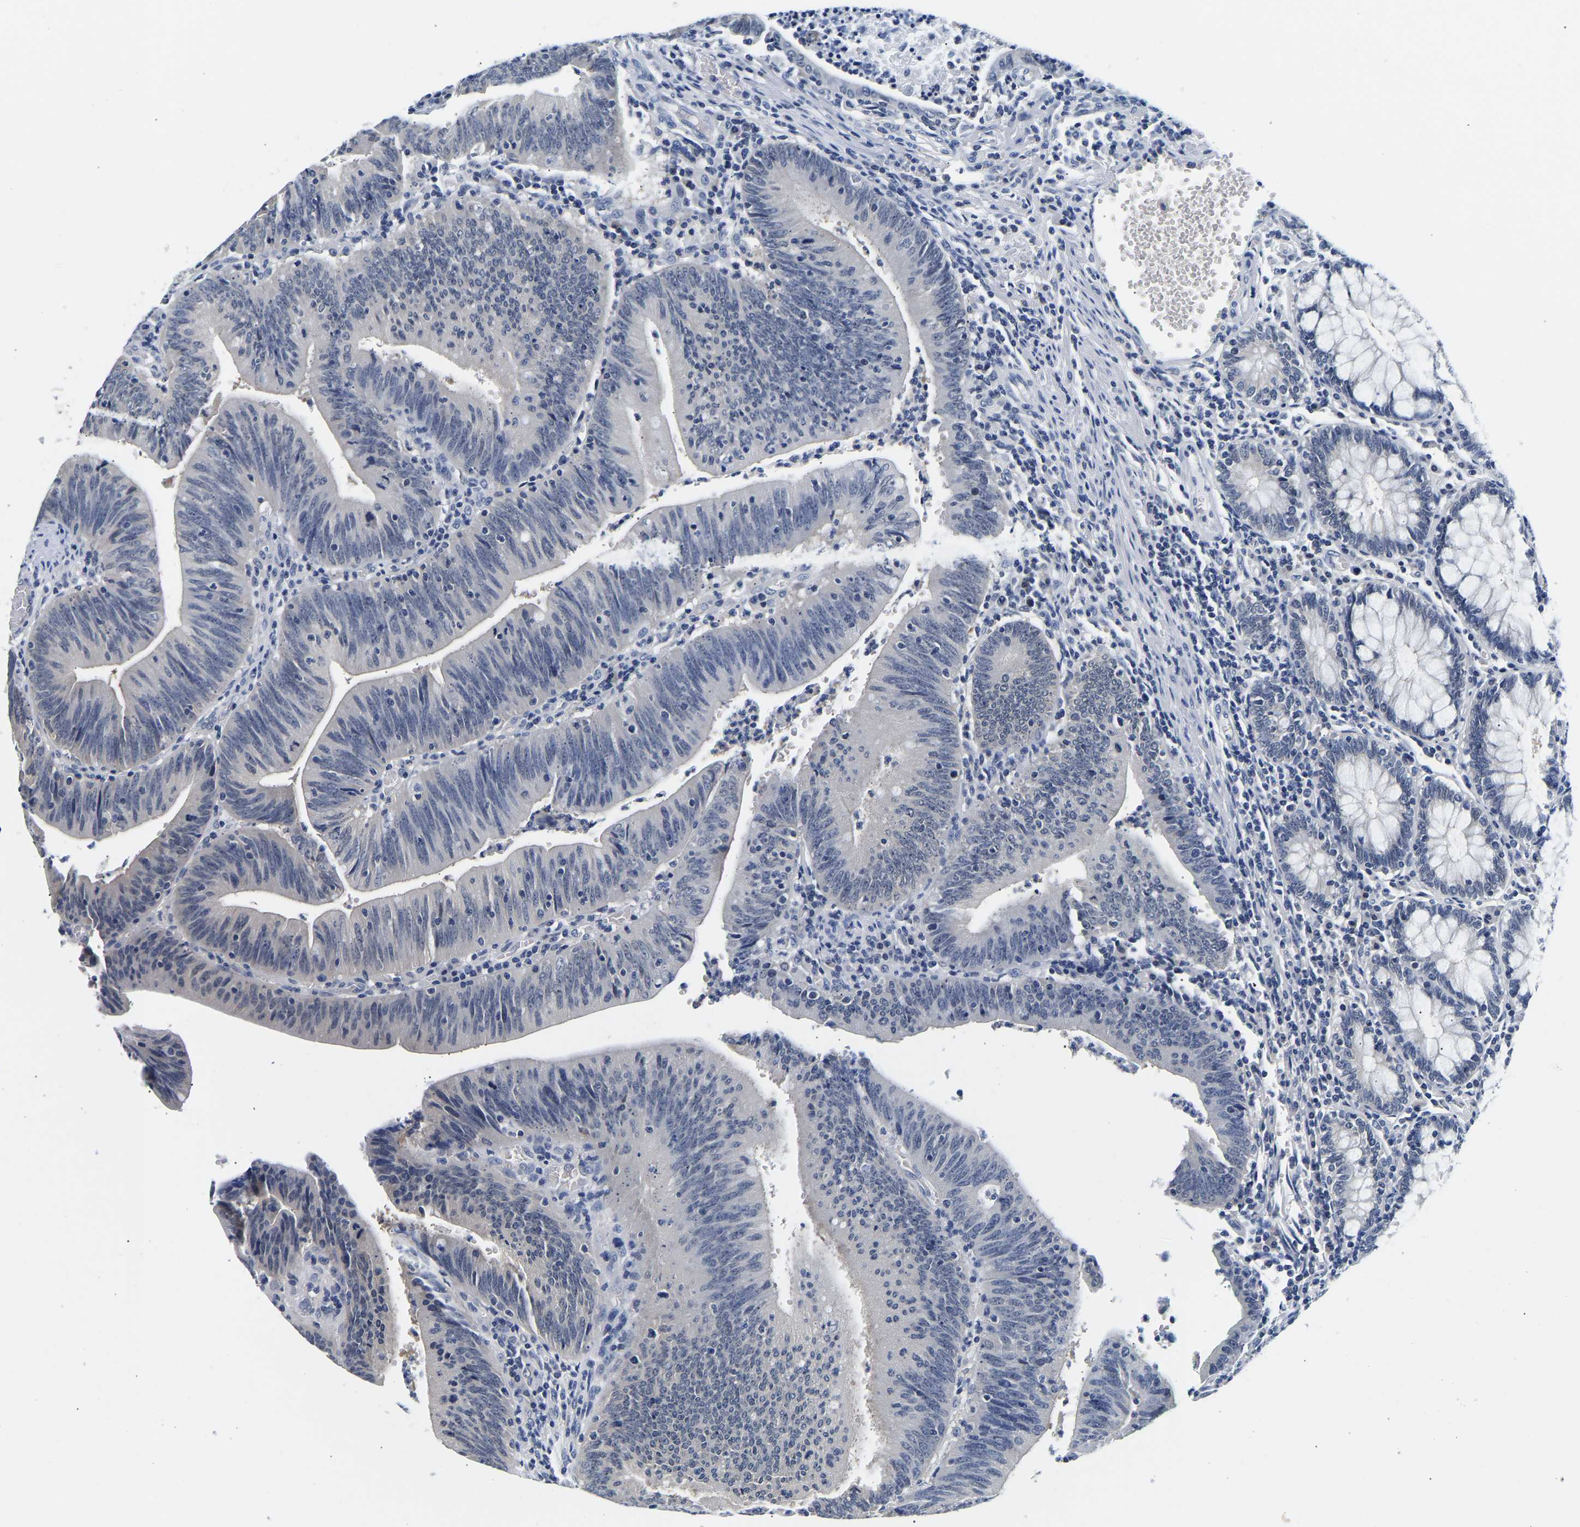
{"staining": {"intensity": "negative", "quantity": "none", "location": "none"}, "tissue": "colorectal cancer", "cell_type": "Tumor cells", "image_type": "cancer", "snomed": [{"axis": "morphology", "description": "Normal tissue, NOS"}, {"axis": "morphology", "description": "Adenocarcinoma, NOS"}, {"axis": "topography", "description": "Rectum"}], "caption": "Immunohistochemistry (IHC) histopathology image of neoplastic tissue: human colorectal cancer (adenocarcinoma) stained with DAB shows no significant protein expression in tumor cells.", "gene": "UCHL3", "patient": {"sex": "female", "age": 66}}